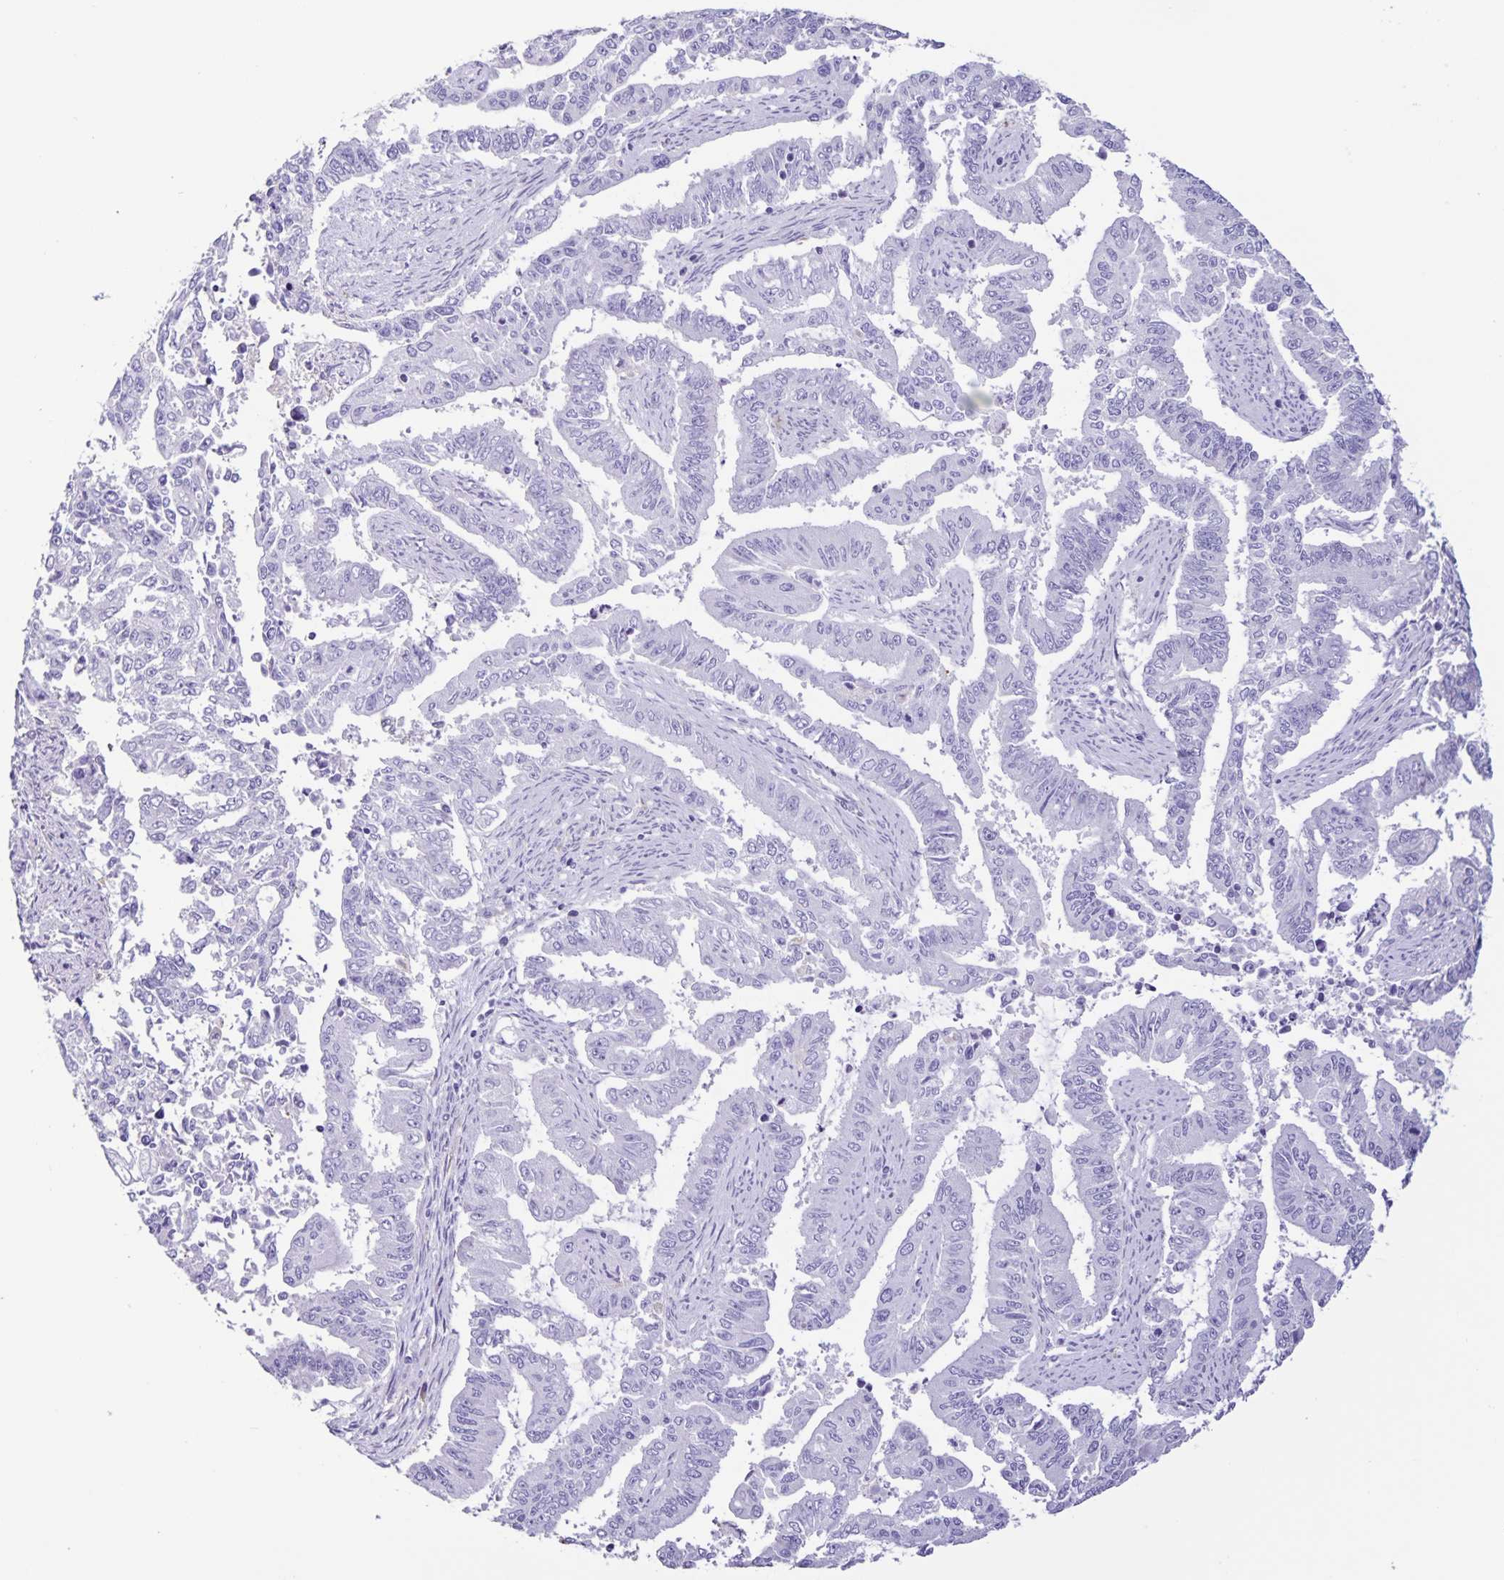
{"staining": {"intensity": "negative", "quantity": "none", "location": "none"}, "tissue": "endometrial cancer", "cell_type": "Tumor cells", "image_type": "cancer", "snomed": [{"axis": "morphology", "description": "Adenocarcinoma, NOS"}, {"axis": "topography", "description": "Uterus"}], "caption": "Immunohistochemical staining of endometrial adenocarcinoma demonstrates no significant staining in tumor cells. (DAB IHC with hematoxylin counter stain).", "gene": "BOLL", "patient": {"sex": "female", "age": 59}}